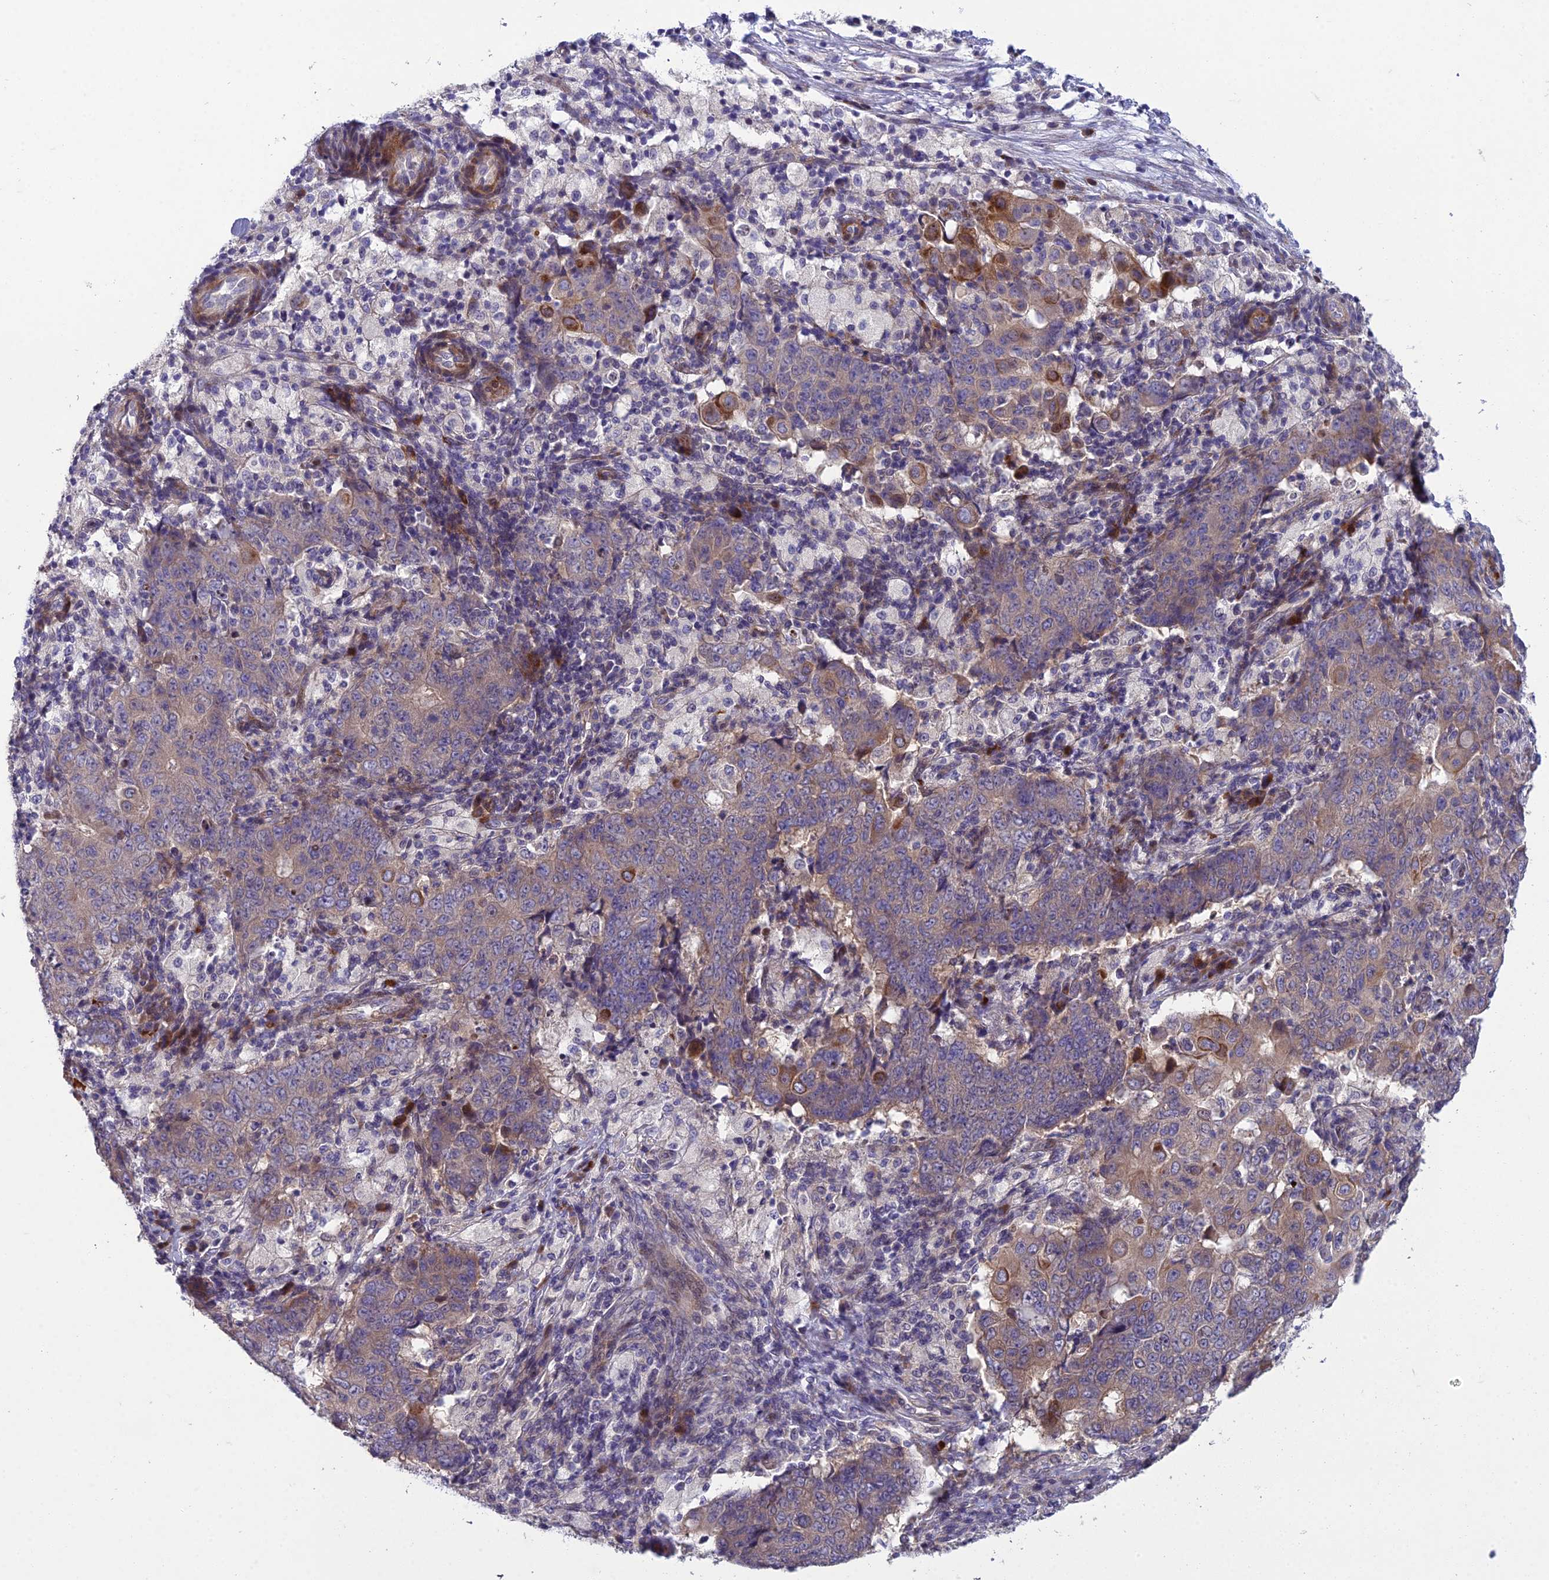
{"staining": {"intensity": "weak", "quantity": "25%-75%", "location": "cytoplasmic/membranous"}, "tissue": "ovarian cancer", "cell_type": "Tumor cells", "image_type": "cancer", "snomed": [{"axis": "morphology", "description": "Carcinoma, endometroid"}, {"axis": "topography", "description": "Ovary"}], "caption": "Endometroid carcinoma (ovarian) stained with DAB IHC displays low levels of weak cytoplasmic/membranous positivity in about 25%-75% of tumor cells. (brown staining indicates protein expression, while blue staining denotes nuclei).", "gene": "ADIPOR2", "patient": {"sex": "female", "age": 42}}